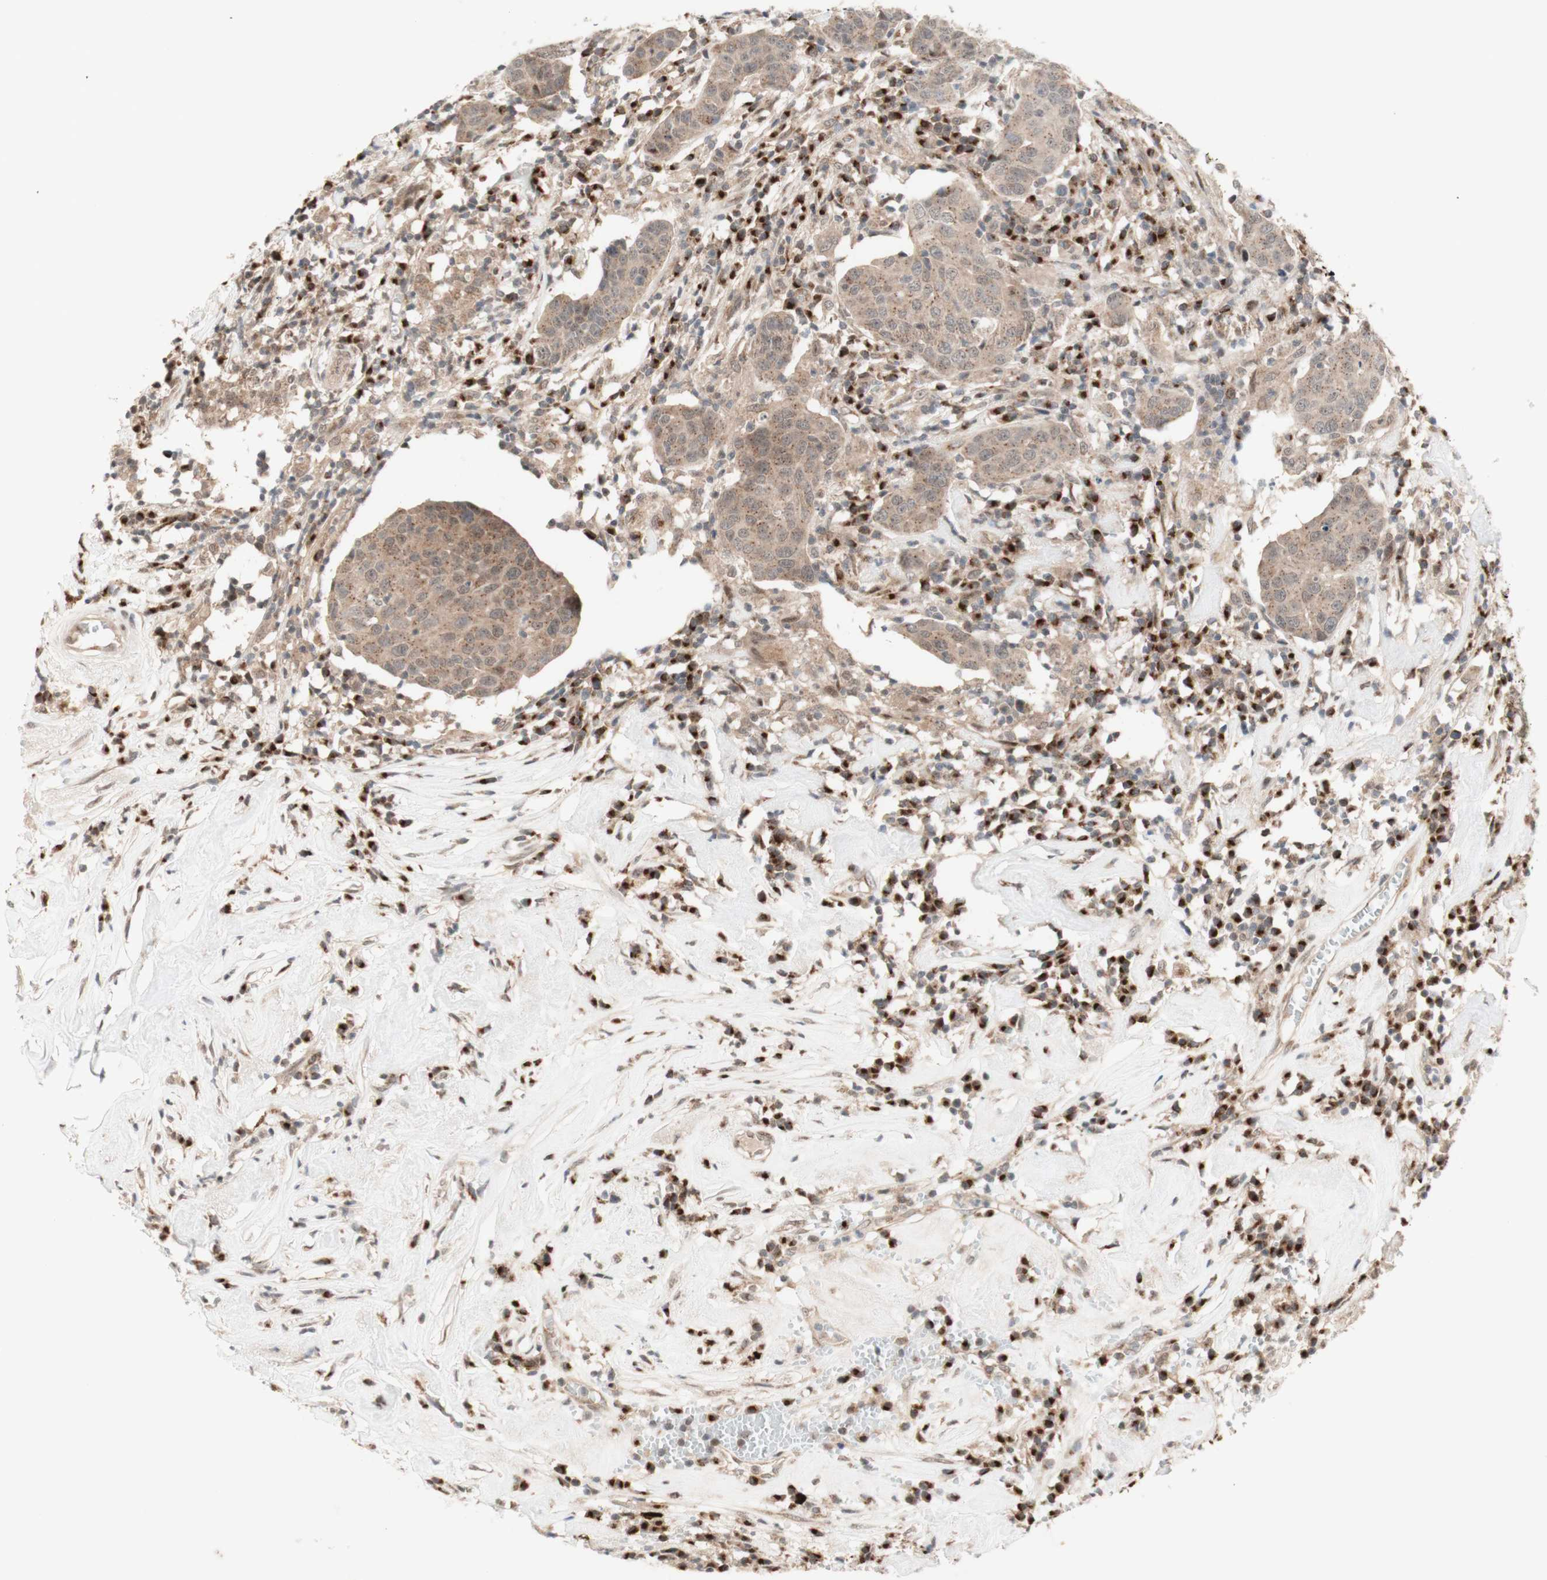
{"staining": {"intensity": "moderate", "quantity": ">75%", "location": "cytoplasmic/membranous"}, "tissue": "head and neck cancer", "cell_type": "Tumor cells", "image_type": "cancer", "snomed": [{"axis": "morphology", "description": "Adenocarcinoma, NOS"}, {"axis": "topography", "description": "Salivary gland"}, {"axis": "topography", "description": "Head-Neck"}], "caption": "Adenocarcinoma (head and neck) stained with immunohistochemistry (IHC) displays moderate cytoplasmic/membranous staining in approximately >75% of tumor cells.", "gene": "CYLD", "patient": {"sex": "female", "age": 65}}